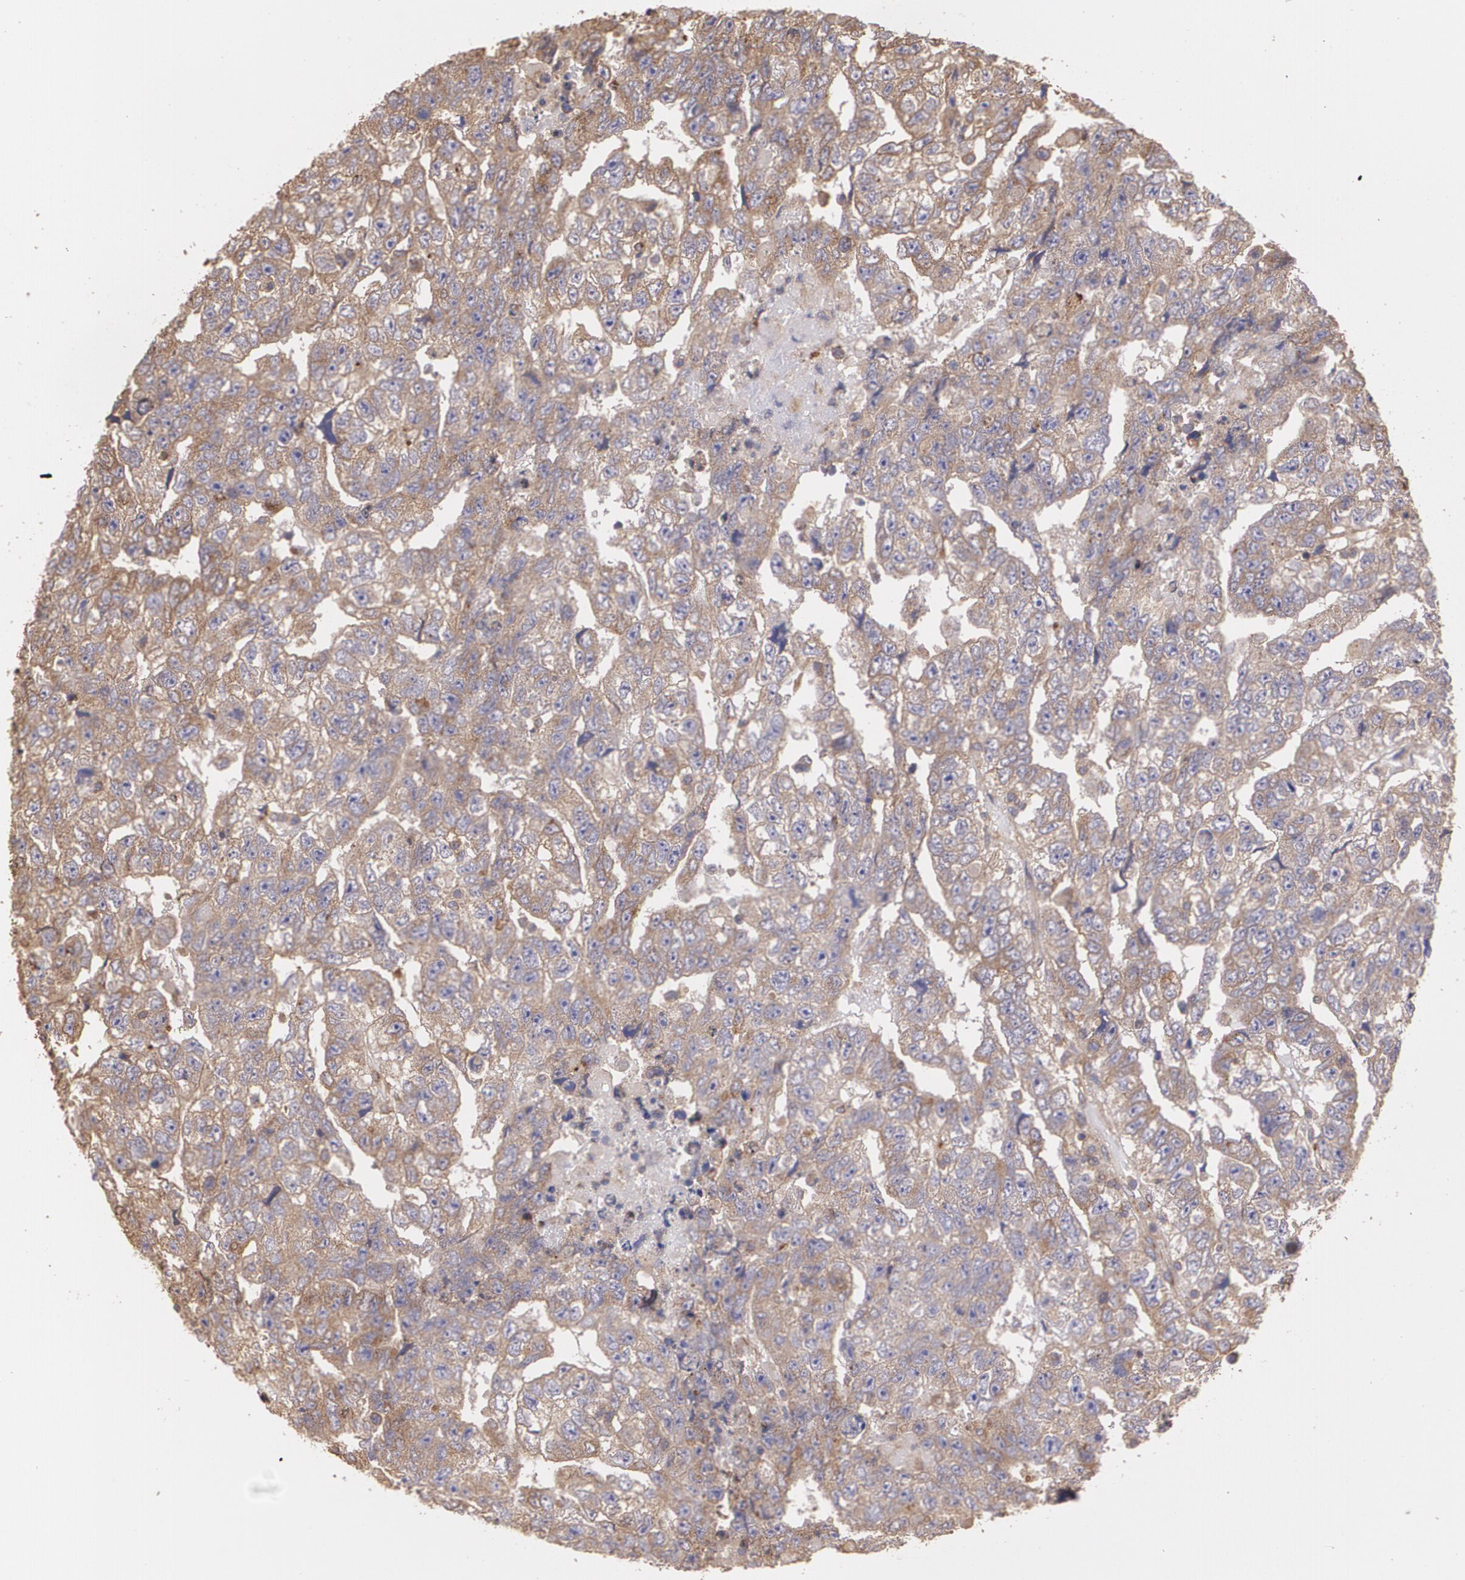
{"staining": {"intensity": "moderate", "quantity": ">75%", "location": "cytoplasmic/membranous"}, "tissue": "testis cancer", "cell_type": "Tumor cells", "image_type": "cancer", "snomed": [{"axis": "morphology", "description": "Carcinoma, Embryonal, NOS"}, {"axis": "topography", "description": "Testis"}], "caption": "This photomicrograph shows testis embryonal carcinoma stained with immunohistochemistry to label a protein in brown. The cytoplasmic/membranous of tumor cells show moderate positivity for the protein. Nuclei are counter-stained blue.", "gene": "ECE1", "patient": {"sex": "male", "age": 36}}